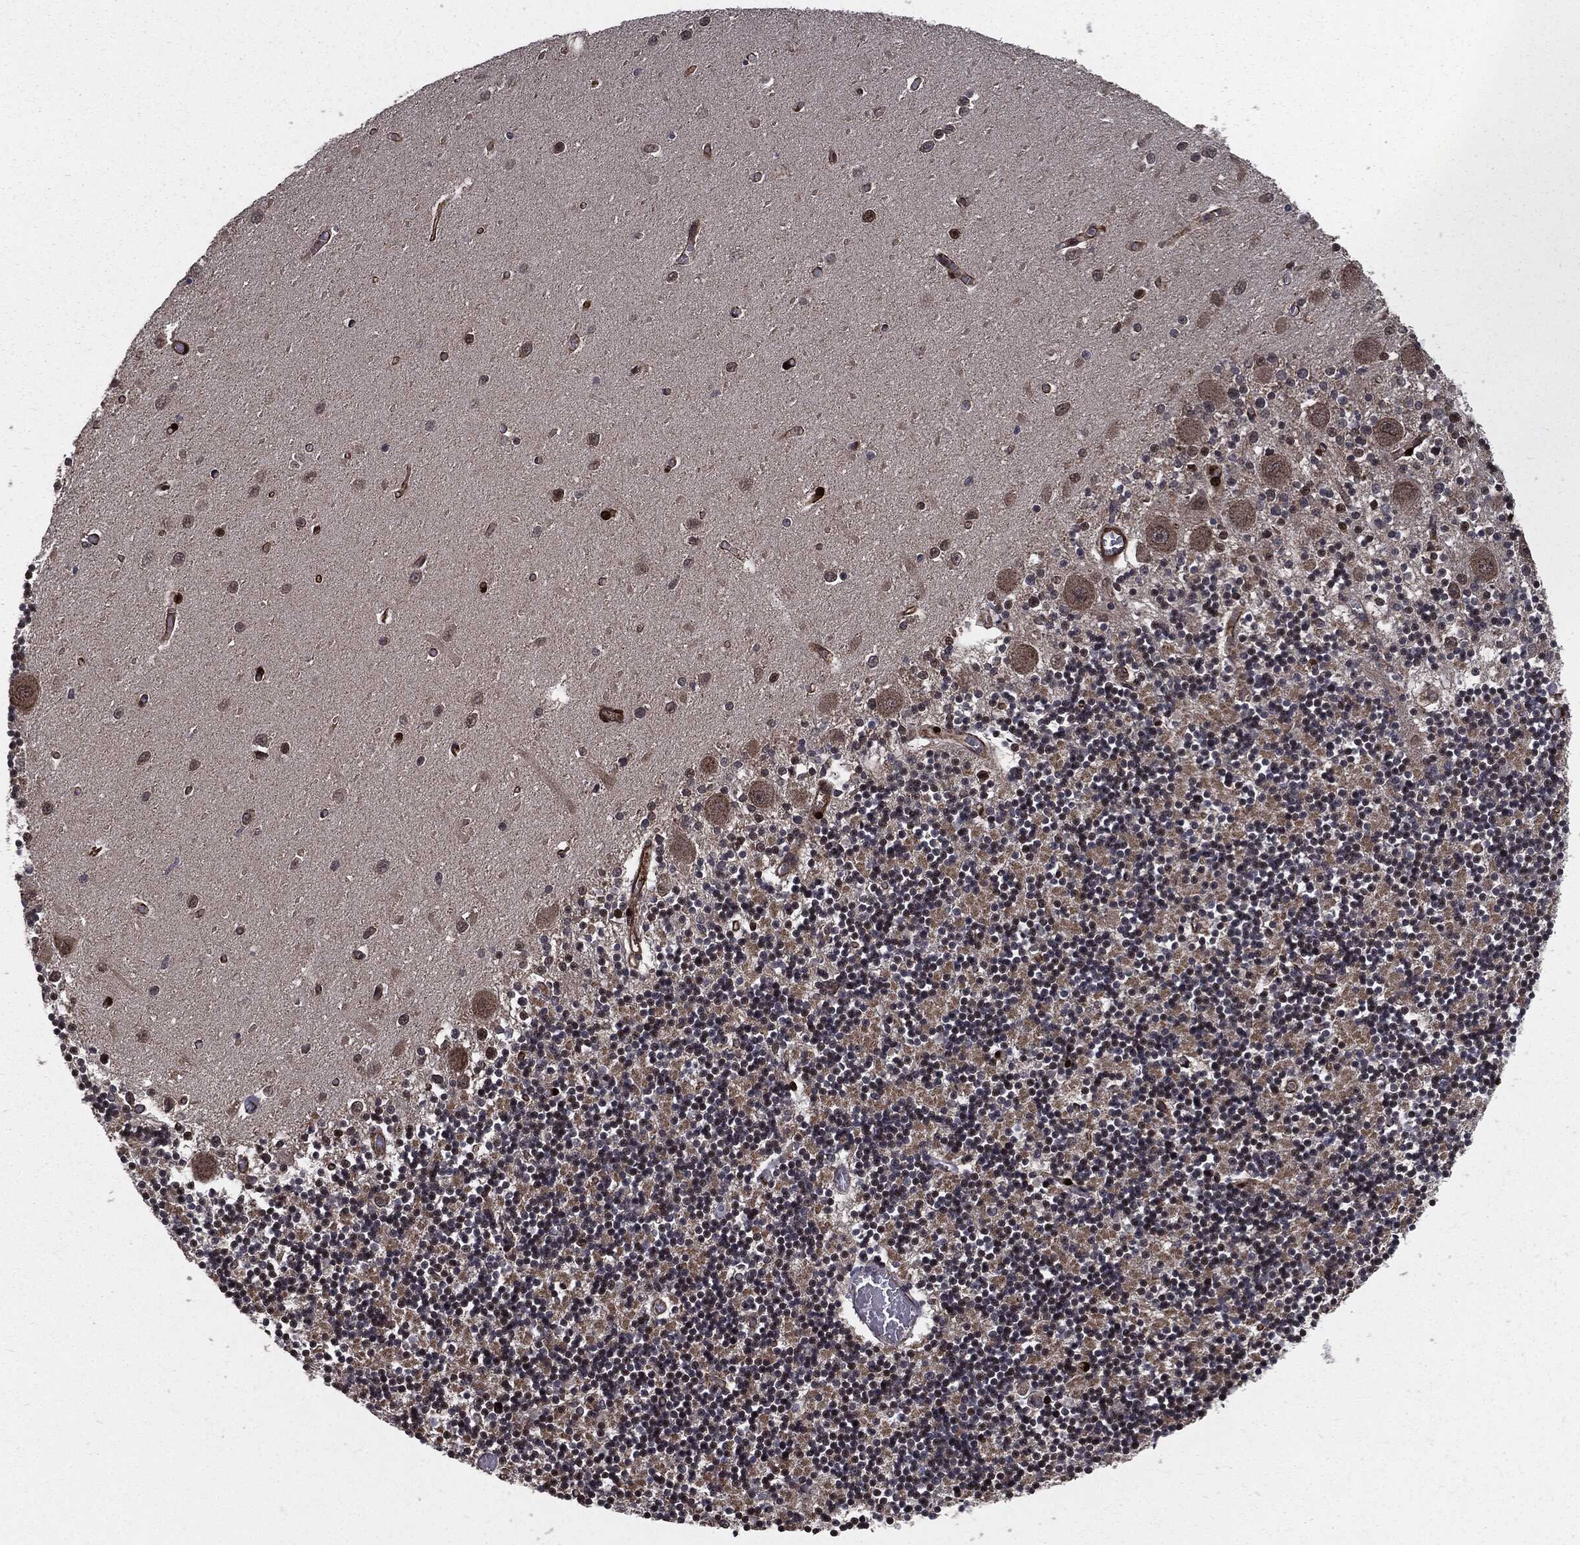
{"staining": {"intensity": "strong", "quantity": "<25%", "location": "nuclear"}, "tissue": "cerebellum", "cell_type": "Cells in granular layer", "image_type": "normal", "snomed": [{"axis": "morphology", "description": "Normal tissue, NOS"}, {"axis": "topography", "description": "Cerebellum"}], "caption": "Immunohistochemistry of benign human cerebellum exhibits medium levels of strong nuclear staining in approximately <25% of cells in granular layer.", "gene": "PTPA", "patient": {"sex": "female", "age": 64}}